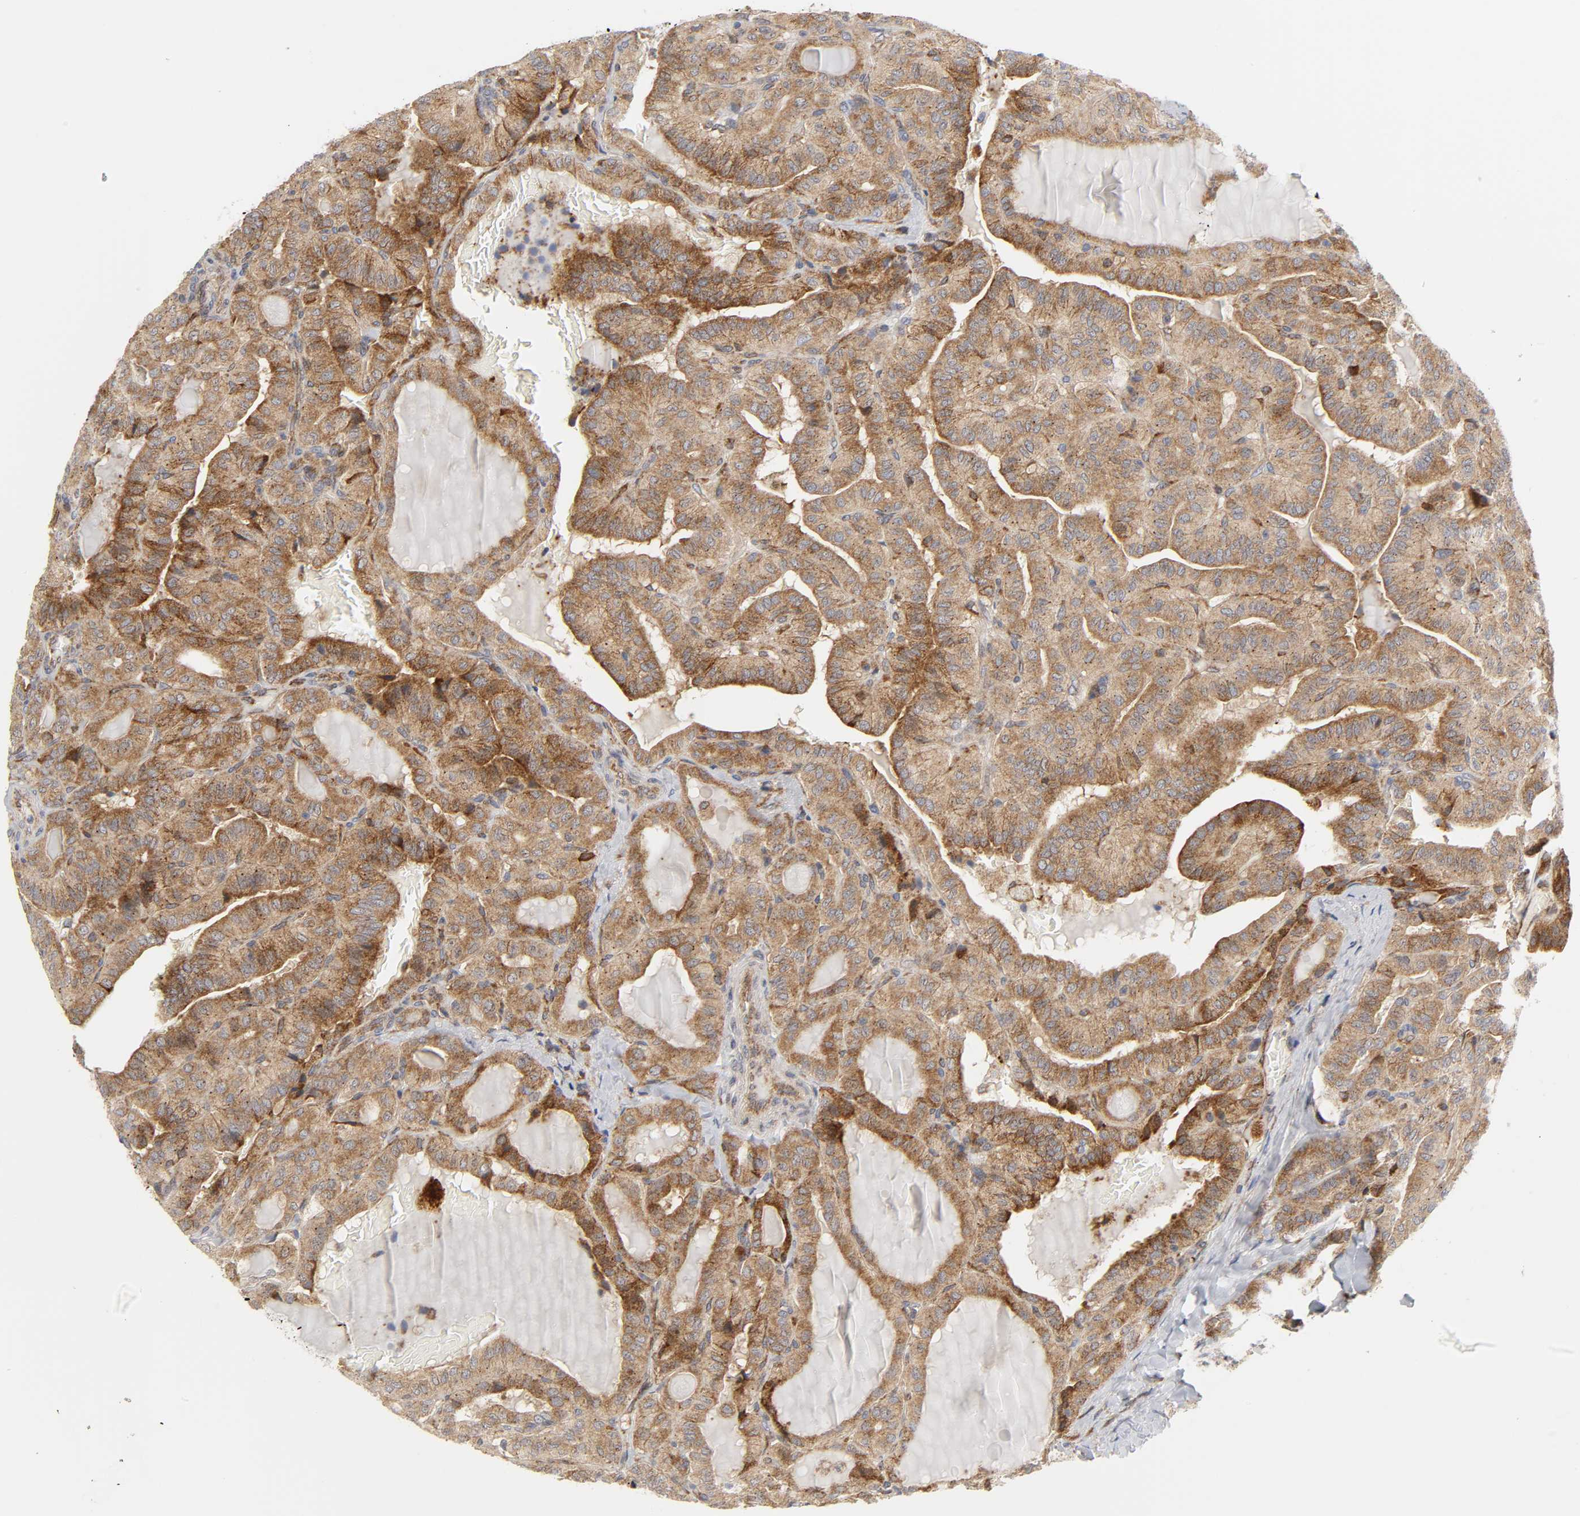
{"staining": {"intensity": "moderate", "quantity": ">75%", "location": "cytoplasmic/membranous"}, "tissue": "thyroid cancer", "cell_type": "Tumor cells", "image_type": "cancer", "snomed": [{"axis": "morphology", "description": "Papillary adenocarcinoma, NOS"}, {"axis": "topography", "description": "Thyroid gland"}], "caption": "Thyroid papillary adenocarcinoma stained for a protein shows moderate cytoplasmic/membranous positivity in tumor cells. (DAB (3,3'-diaminobenzidine) IHC with brightfield microscopy, high magnification).", "gene": "BAX", "patient": {"sex": "male", "age": 77}}